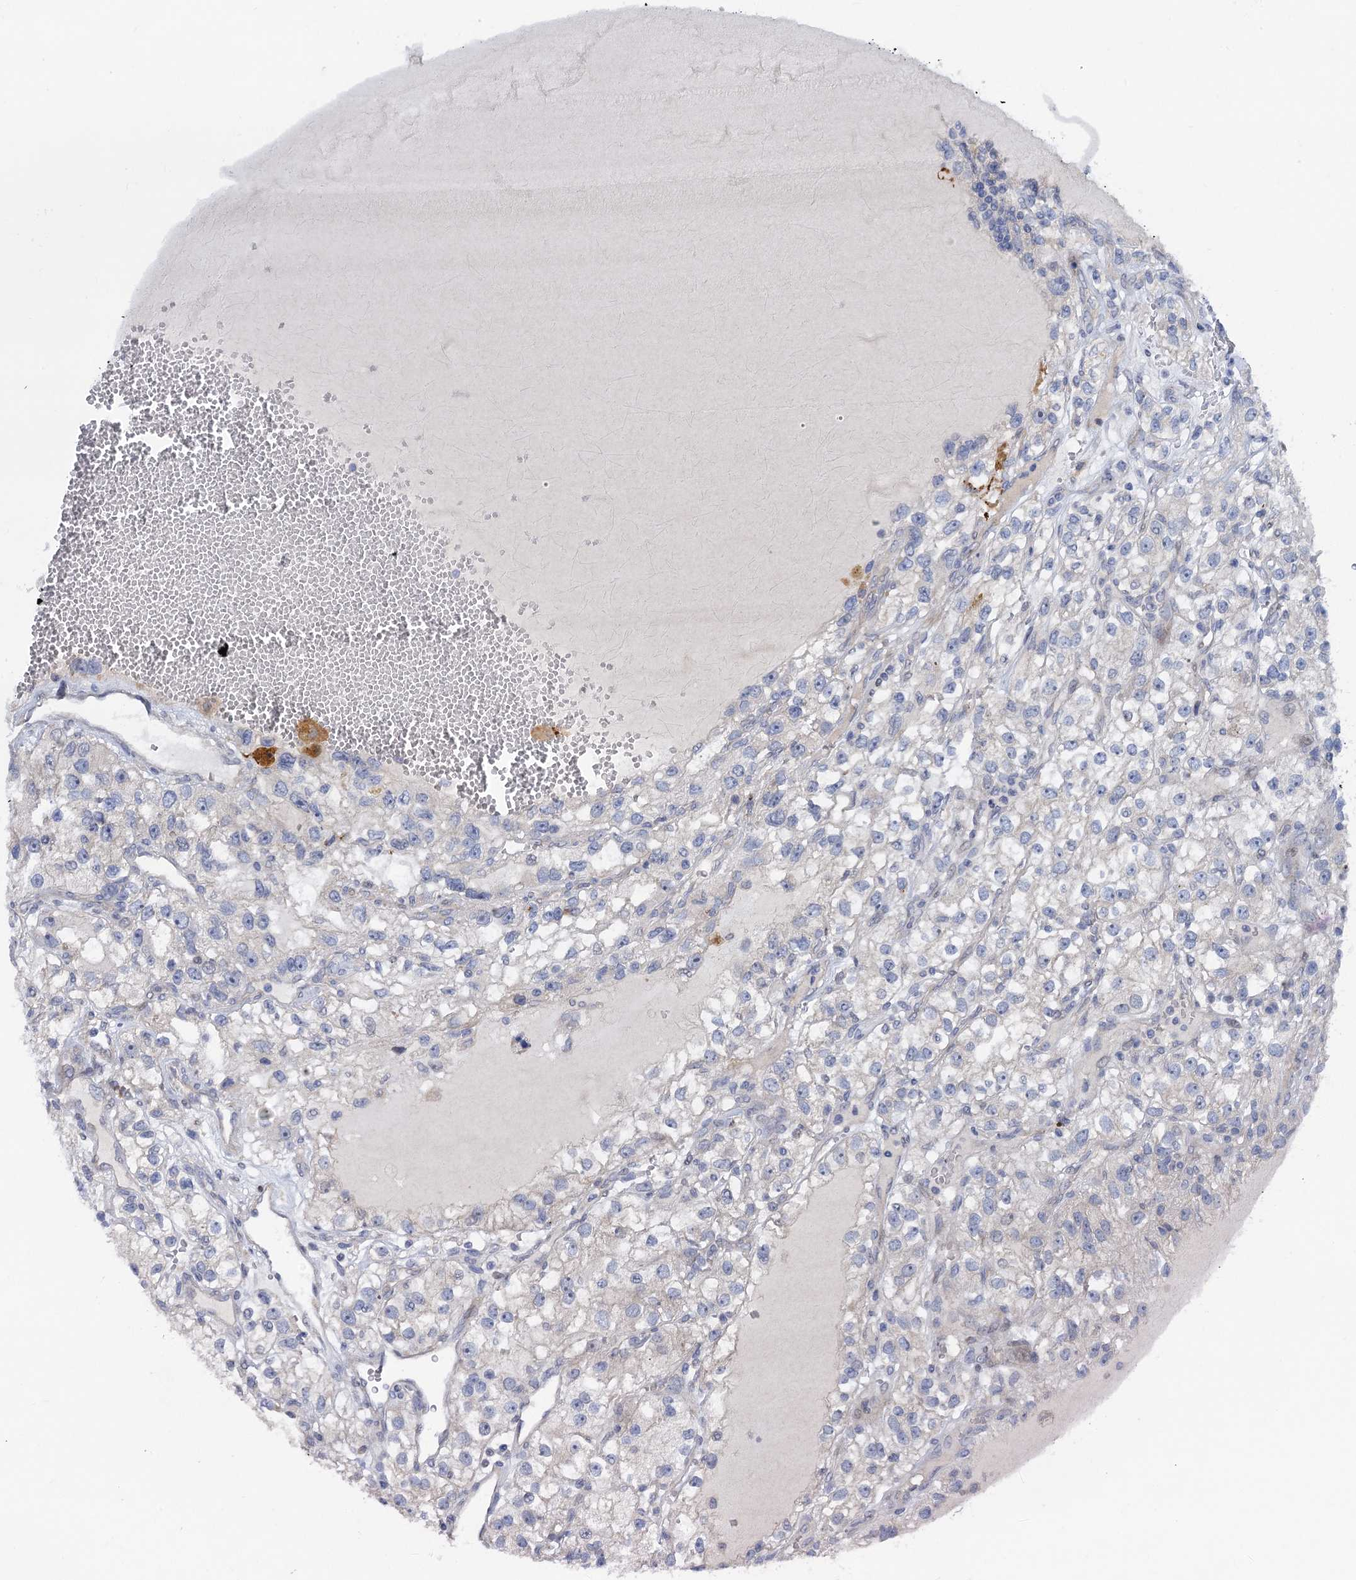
{"staining": {"intensity": "negative", "quantity": "none", "location": "none"}, "tissue": "renal cancer", "cell_type": "Tumor cells", "image_type": "cancer", "snomed": [{"axis": "morphology", "description": "Adenocarcinoma, NOS"}, {"axis": "topography", "description": "Kidney"}], "caption": "Micrograph shows no significant protein positivity in tumor cells of renal cancer (adenocarcinoma).", "gene": "QPCTL", "patient": {"sex": "female", "age": 57}}